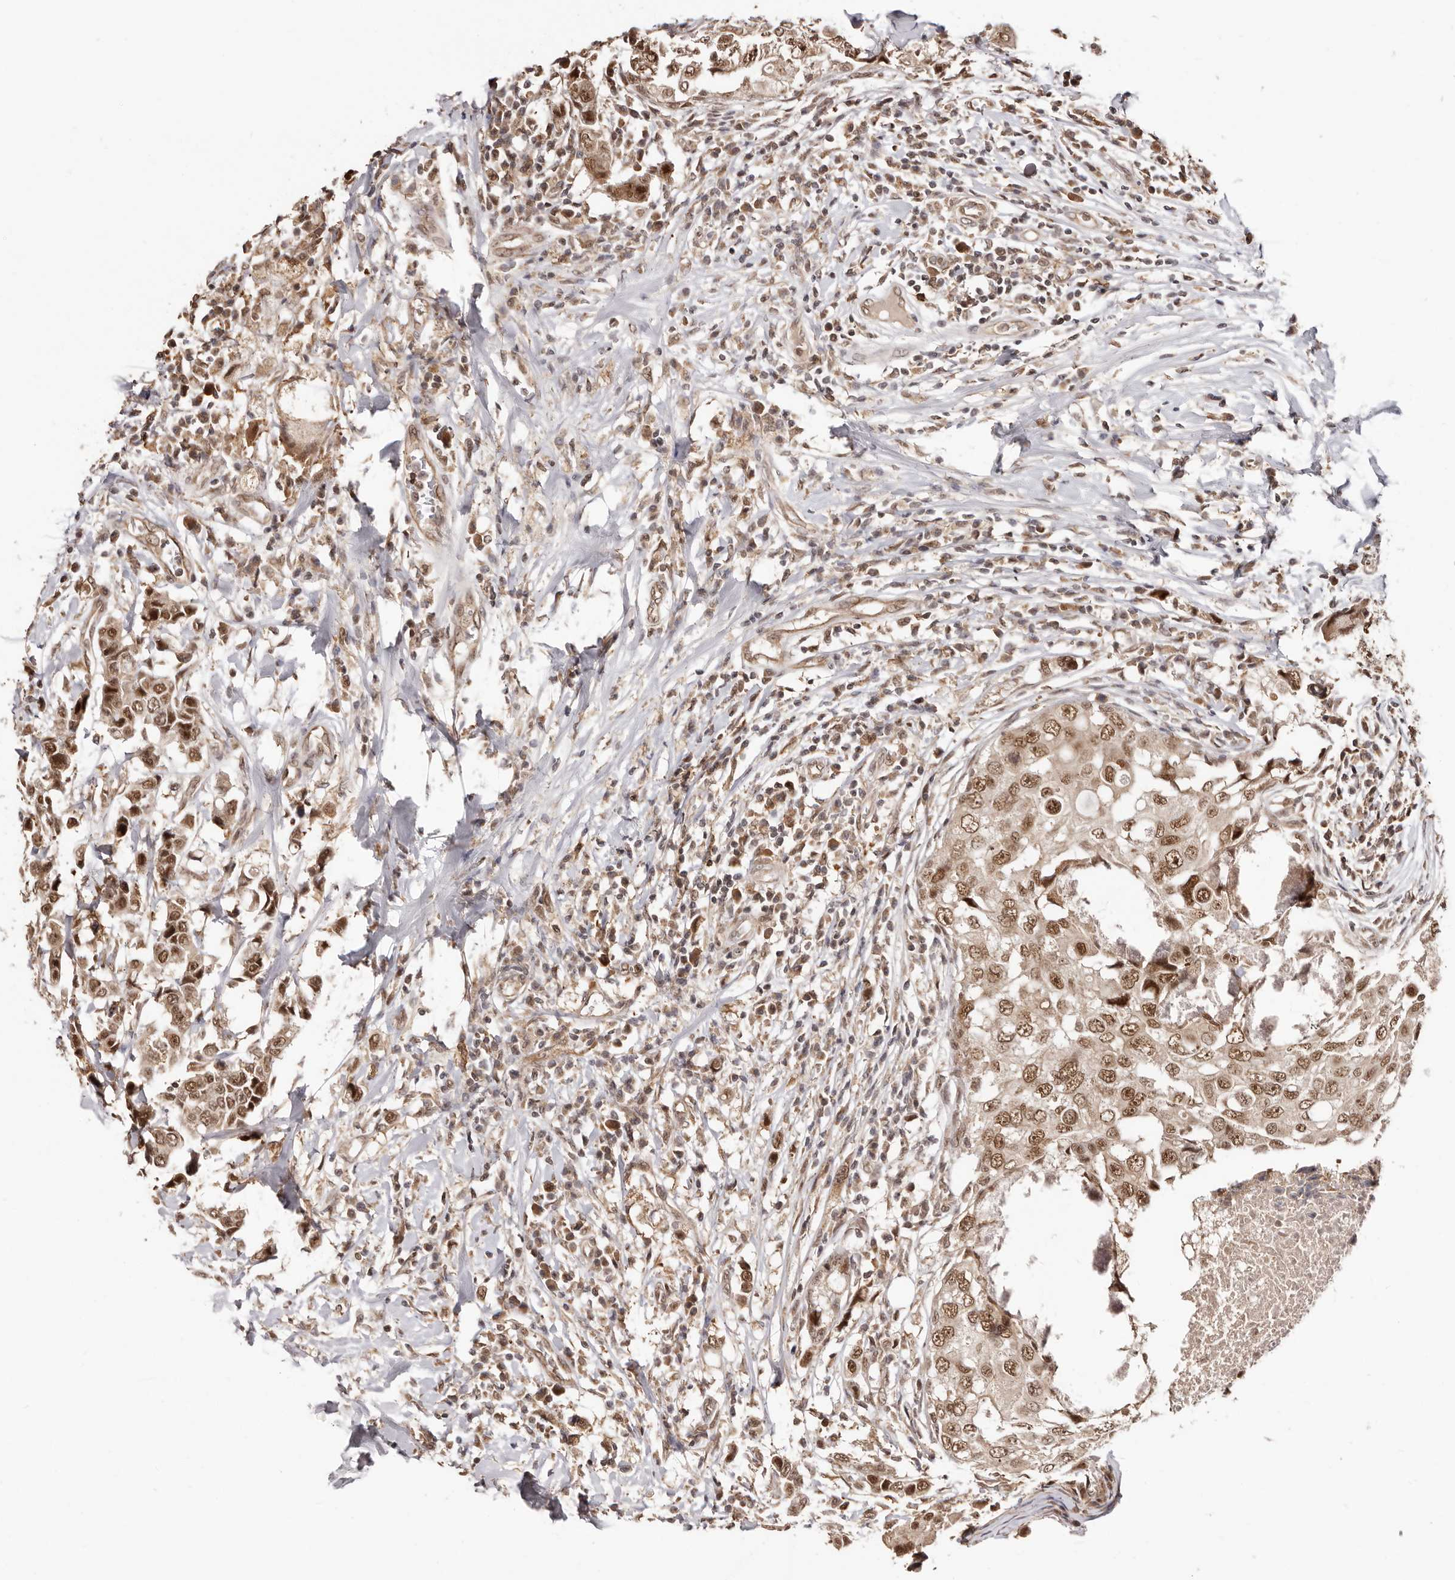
{"staining": {"intensity": "moderate", "quantity": ">75%", "location": "cytoplasmic/membranous,nuclear"}, "tissue": "breast cancer", "cell_type": "Tumor cells", "image_type": "cancer", "snomed": [{"axis": "morphology", "description": "Duct carcinoma"}, {"axis": "topography", "description": "Breast"}], "caption": "The histopathology image reveals staining of breast invasive ductal carcinoma, revealing moderate cytoplasmic/membranous and nuclear protein expression (brown color) within tumor cells.", "gene": "MED8", "patient": {"sex": "female", "age": 27}}